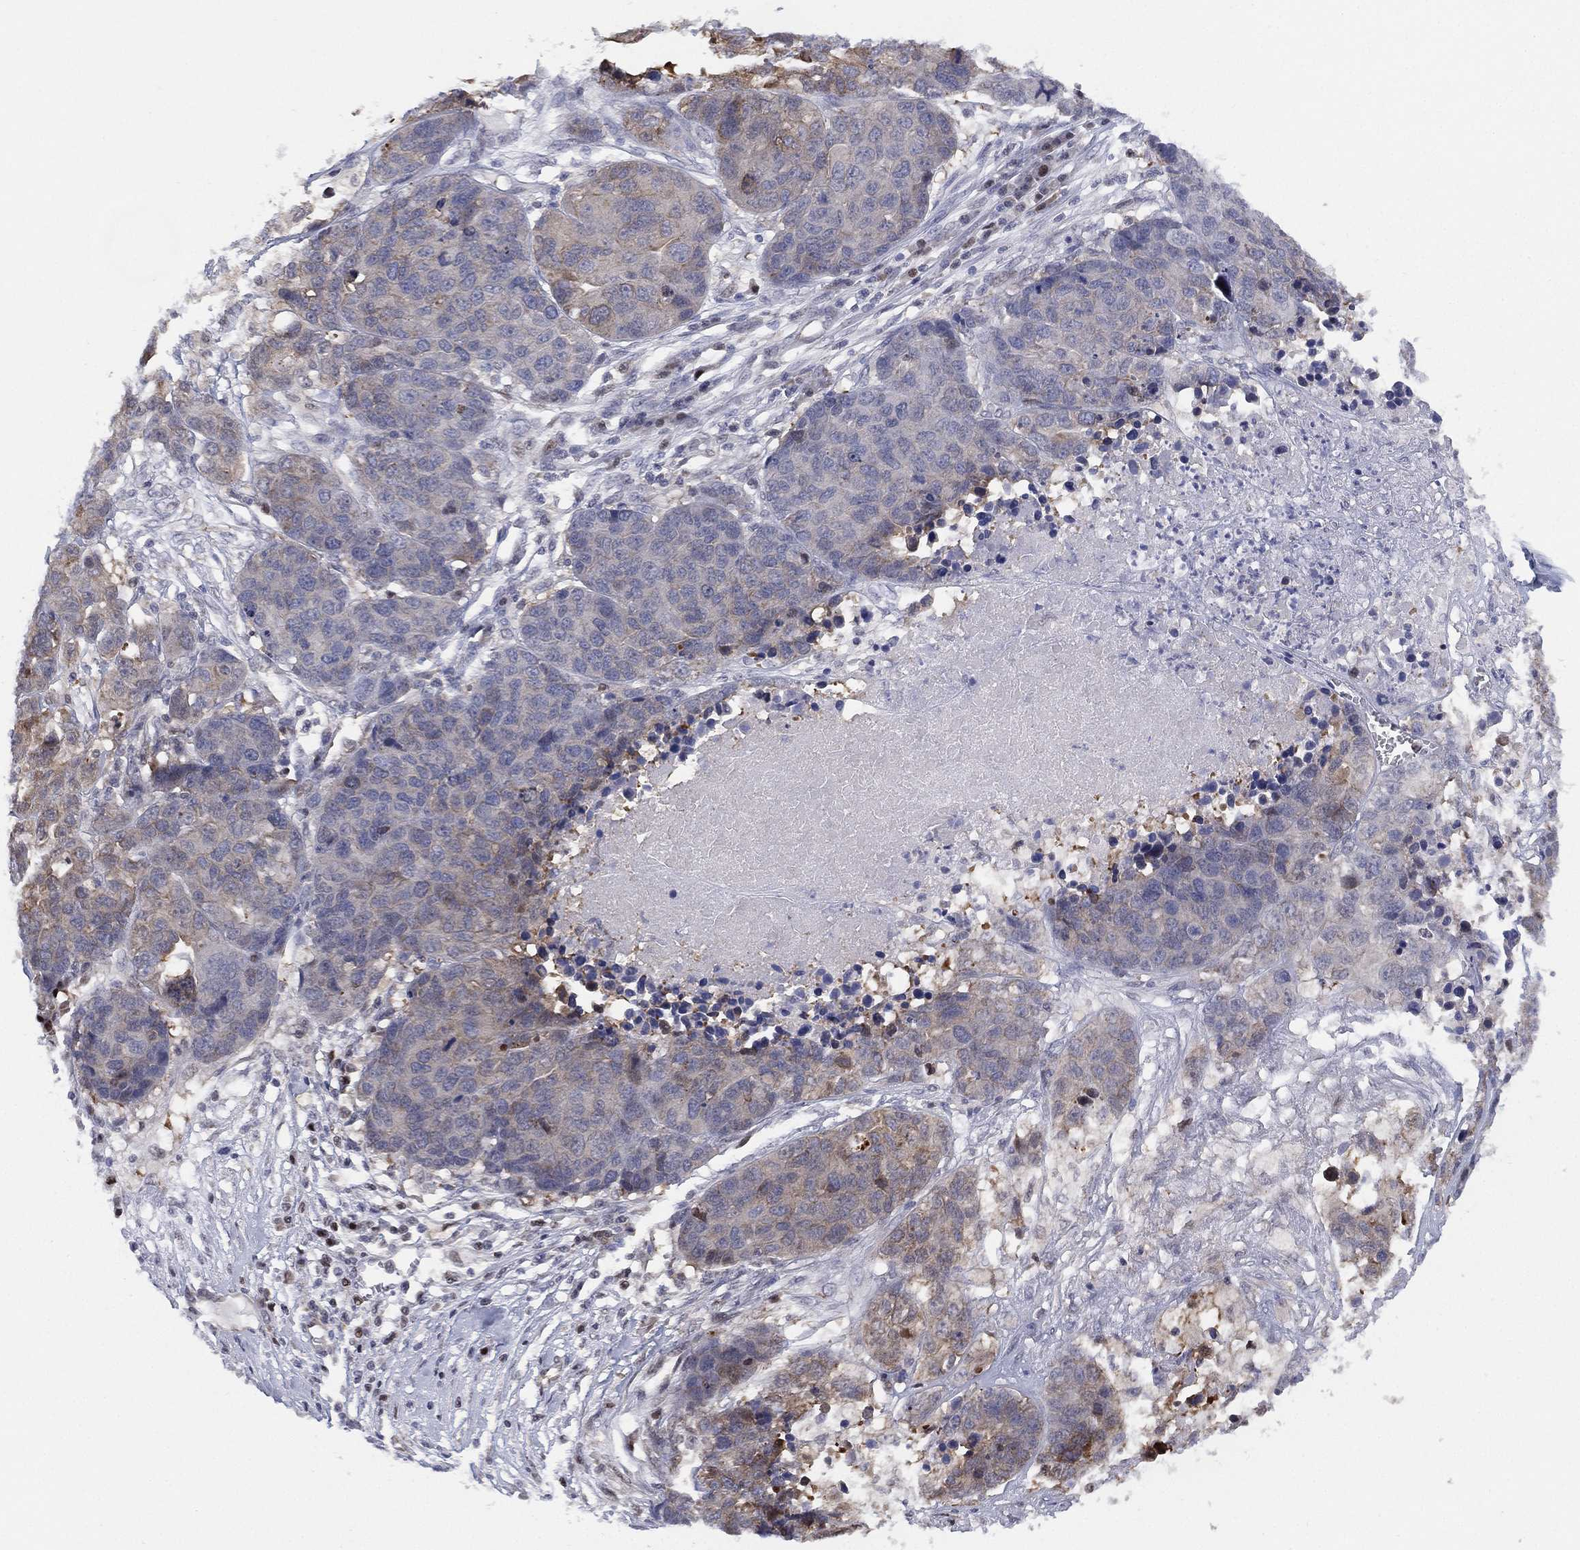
{"staining": {"intensity": "weak", "quantity": "<25%", "location": "cytoplasmic/membranous"}, "tissue": "ovarian cancer", "cell_type": "Tumor cells", "image_type": "cancer", "snomed": [{"axis": "morphology", "description": "Cystadenocarcinoma, serous, NOS"}, {"axis": "topography", "description": "Ovary"}], "caption": "Immunohistochemical staining of serous cystadenocarcinoma (ovarian) exhibits no significant staining in tumor cells.", "gene": "SLC4A4", "patient": {"sex": "female", "age": 87}}